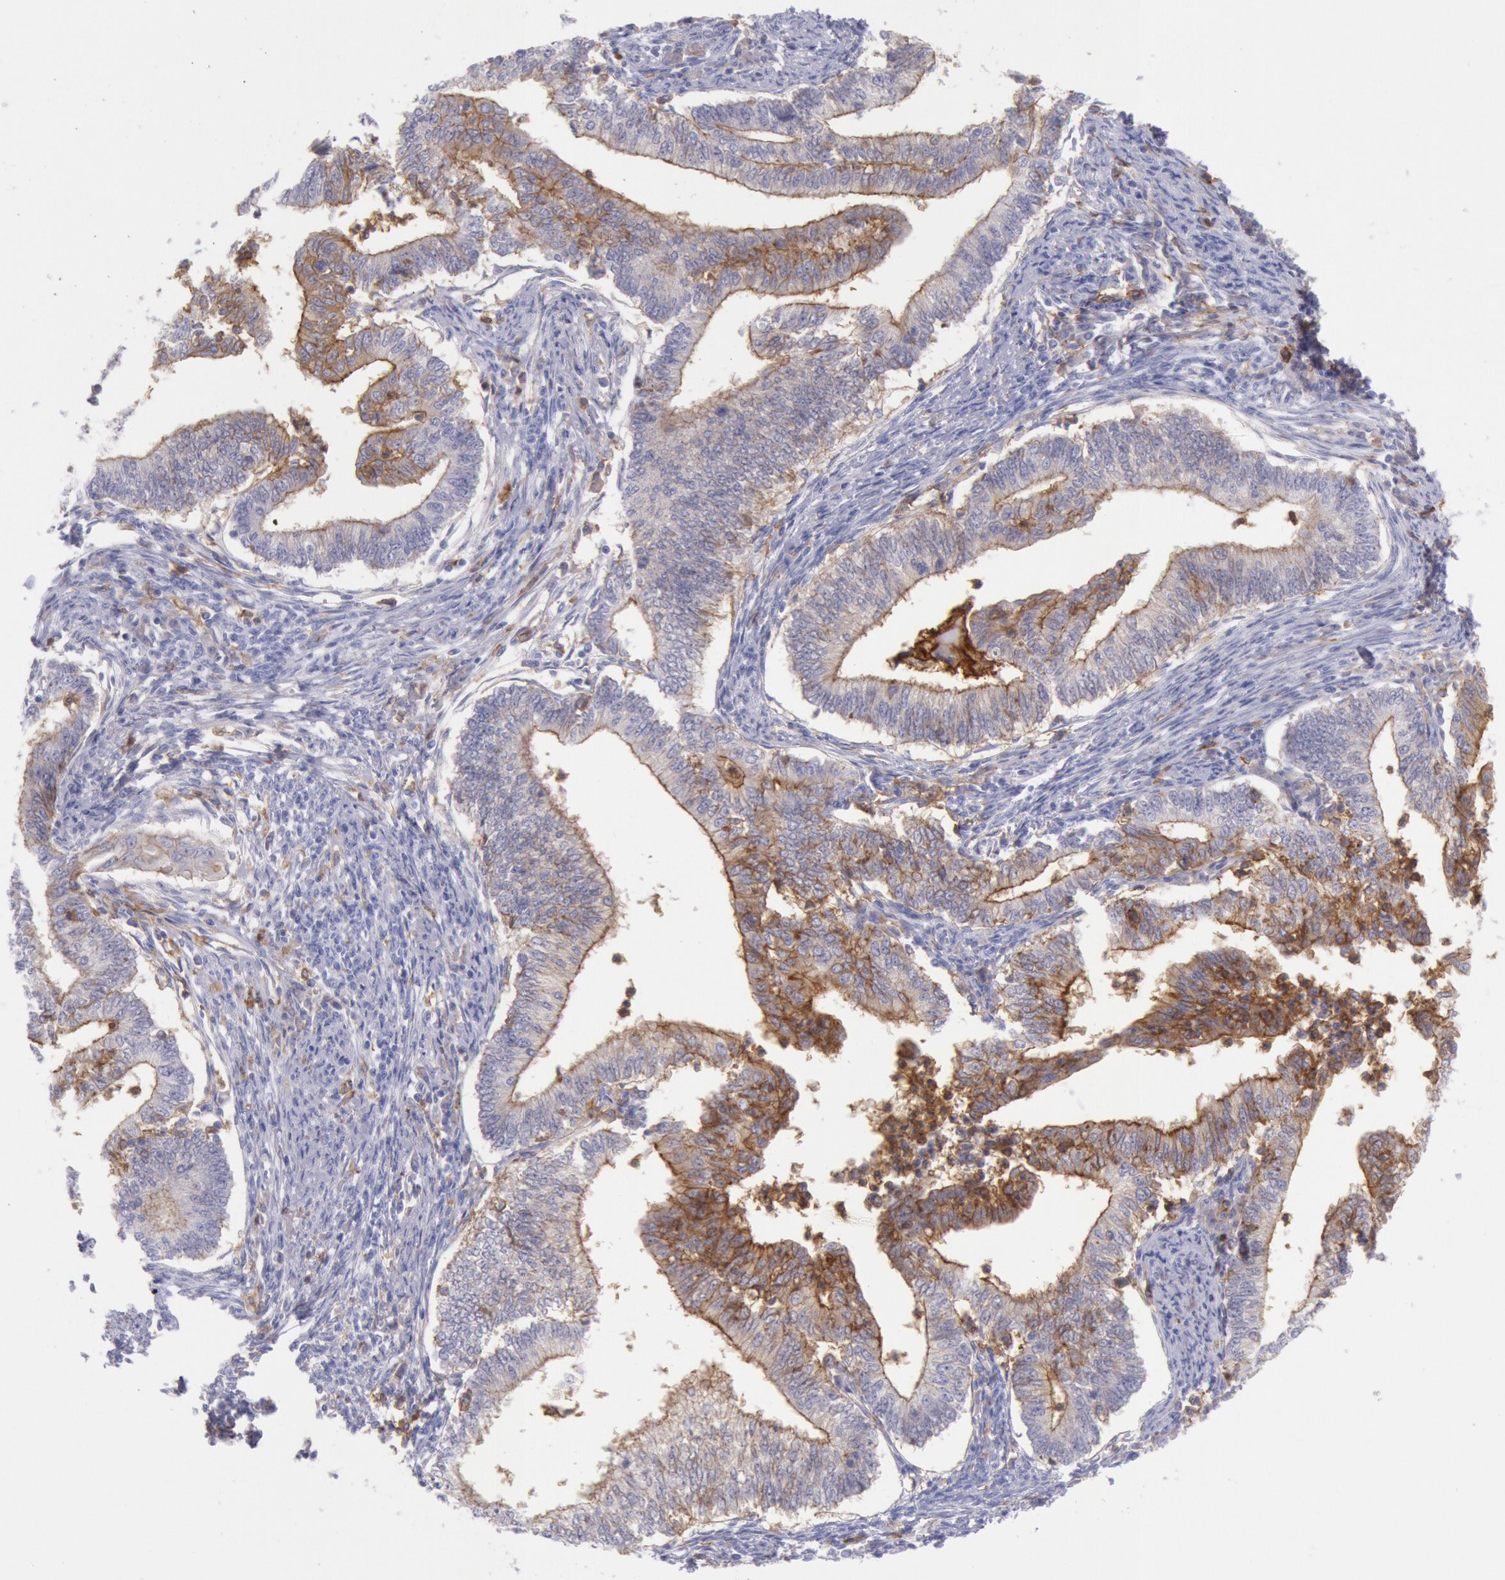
{"staining": {"intensity": "moderate", "quantity": "<25%", "location": "cytoplasmic/membranous"}, "tissue": "endometrial cancer", "cell_type": "Tumor cells", "image_type": "cancer", "snomed": [{"axis": "morphology", "description": "Adenocarcinoma, NOS"}, {"axis": "topography", "description": "Endometrium"}], "caption": "Endometrial adenocarcinoma tissue demonstrates moderate cytoplasmic/membranous positivity in about <25% of tumor cells, visualized by immunohistochemistry. (Brightfield microscopy of DAB IHC at high magnification).", "gene": "LYN", "patient": {"sex": "female", "age": 66}}